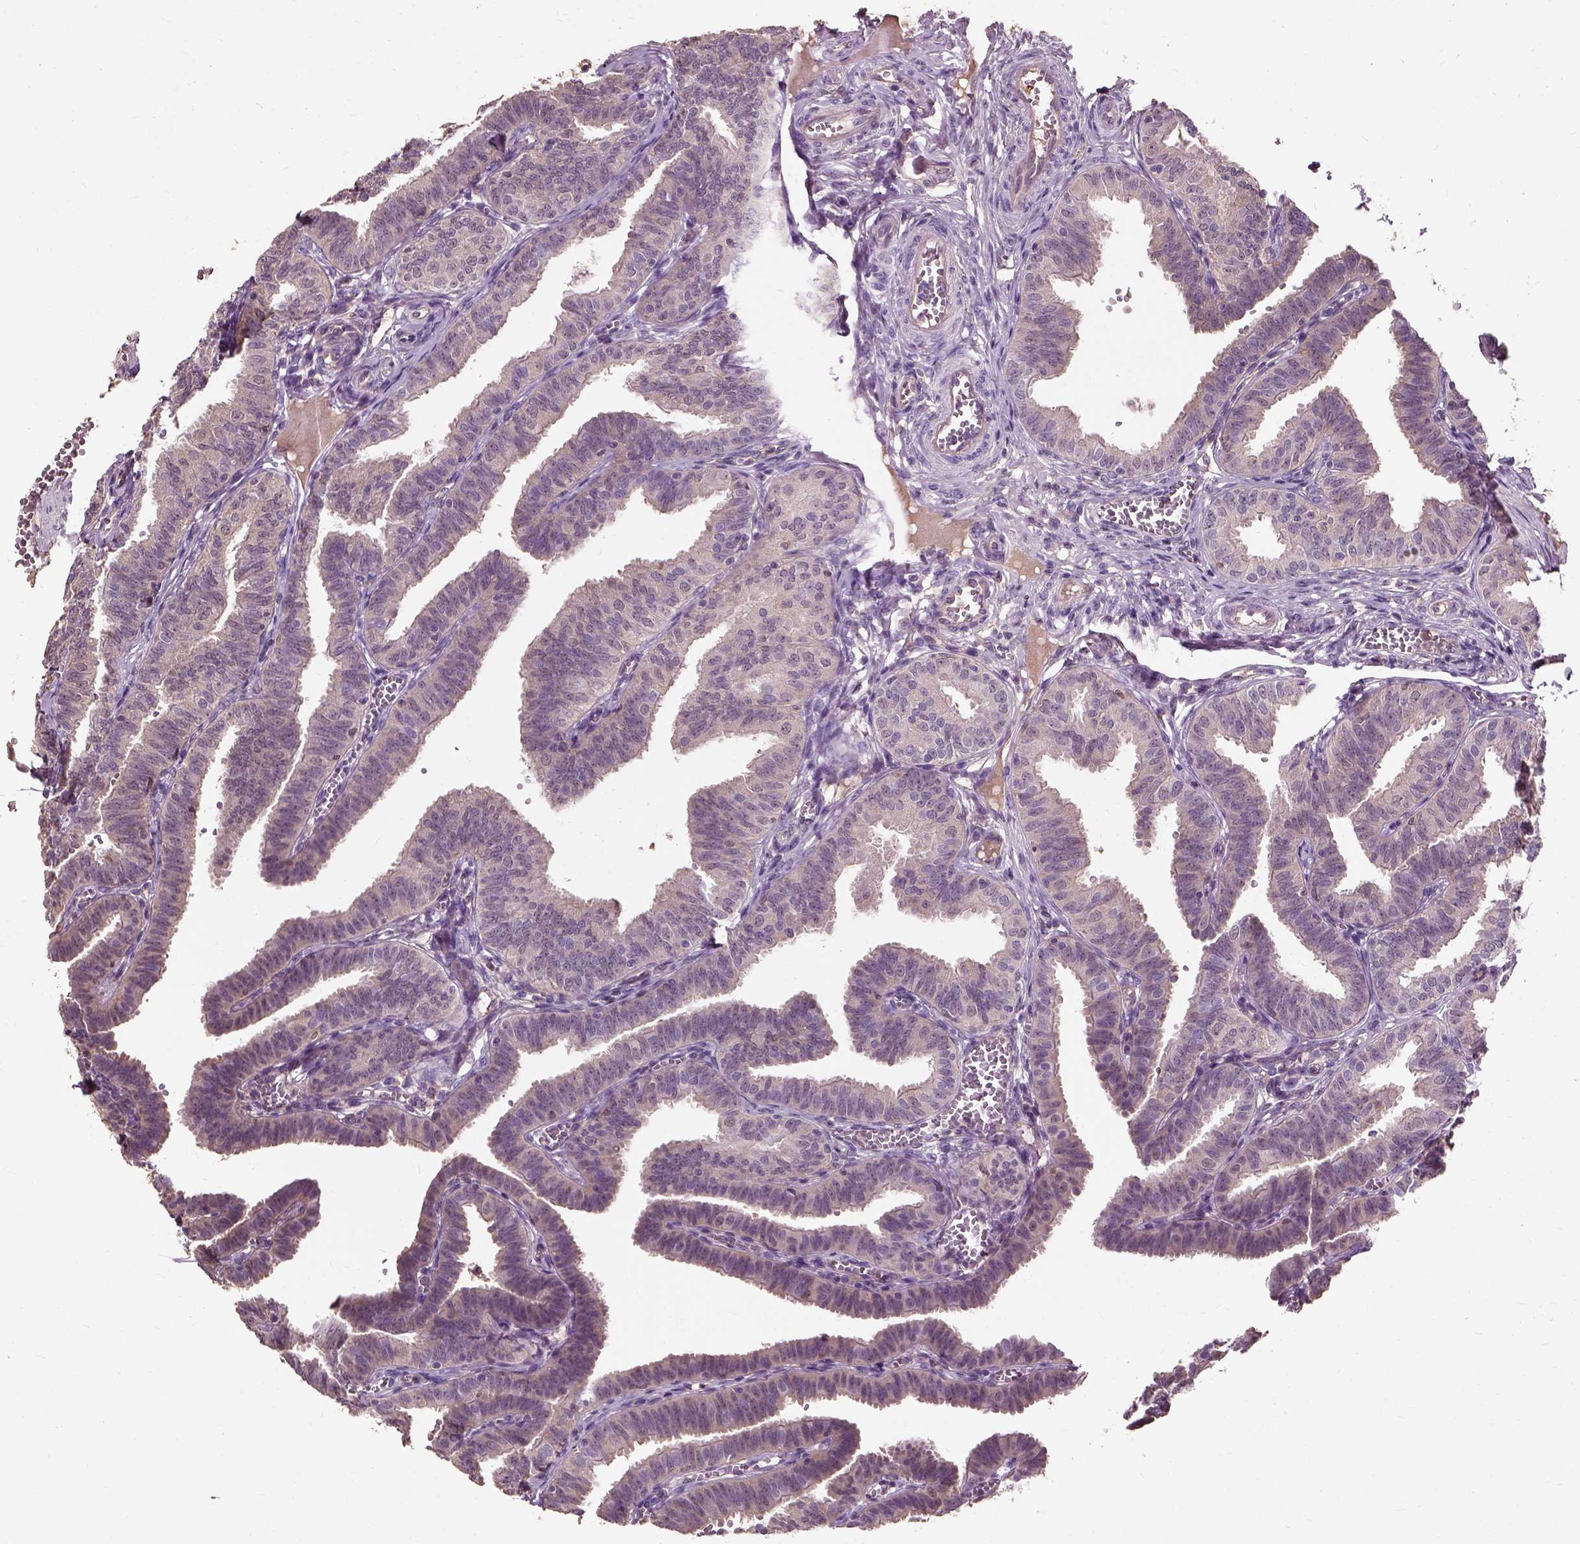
{"staining": {"intensity": "negative", "quantity": "none", "location": "none"}, "tissue": "fallopian tube", "cell_type": "Glandular cells", "image_type": "normal", "snomed": [{"axis": "morphology", "description": "Normal tissue, NOS"}, {"axis": "topography", "description": "Fallopian tube"}], "caption": "Glandular cells show no significant expression in benign fallopian tube. (DAB (3,3'-diaminobenzidine) IHC, high magnification).", "gene": "PEA15", "patient": {"sex": "female", "age": 25}}